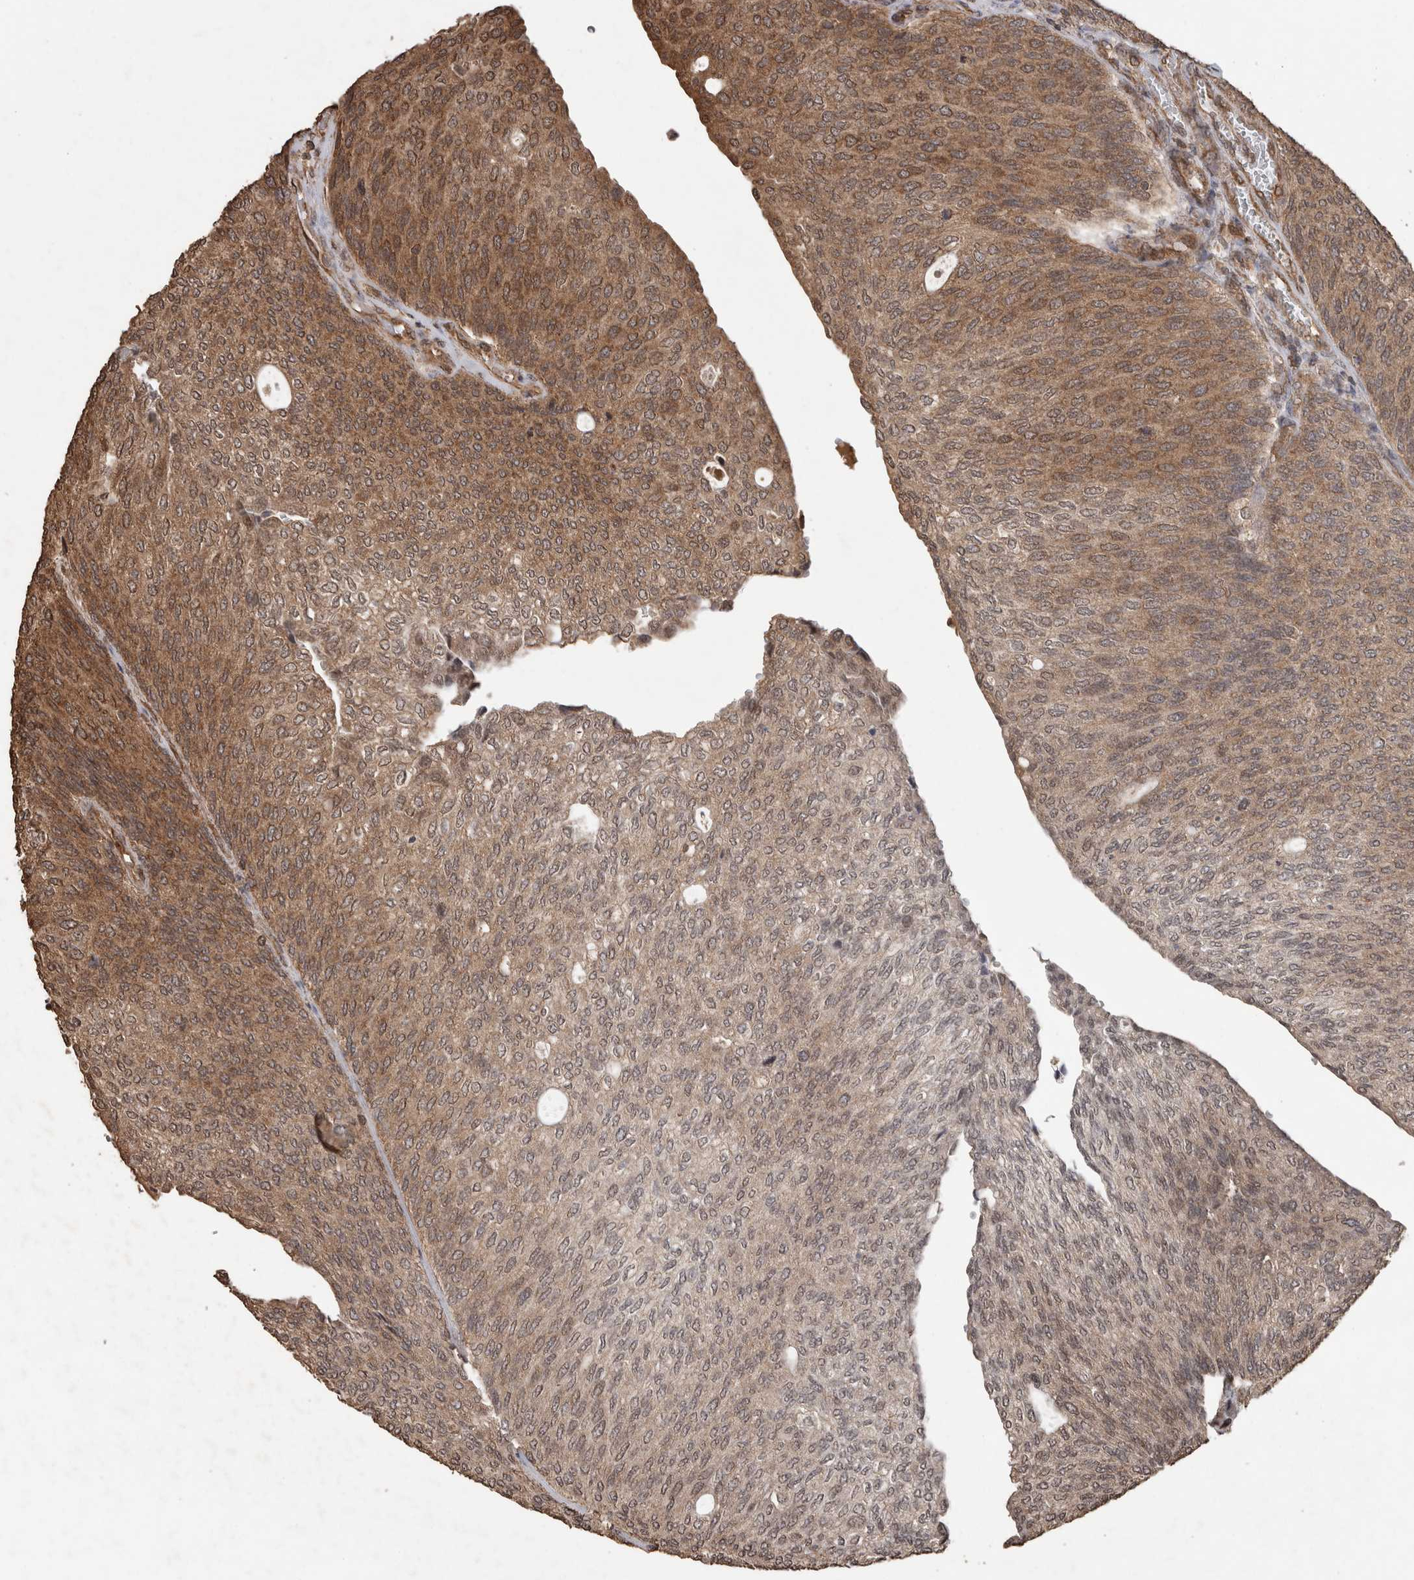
{"staining": {"intensity": "moderate", "quantity": ">75%", "location": "cytoplasmic/membranous"}, "tissue": "urothelial cancer", "cell_type": "Tumor cells", "image_type": "cancer", "snomed": [{"axis": "morphology", "description": "Urothelial carcinoma, Low grade"}, {"axis": "topography", "description": "Urinary bladder"}], "caption": "Approximately >75% of tumor cells in human urothelial carcinoma (low-grade) display moderate cytoplasmic/membranous protein expression as visualized by brown immunohistochemical staining.", "gene": "PINK1", "patient": {"sex": "female", "age": 79}}